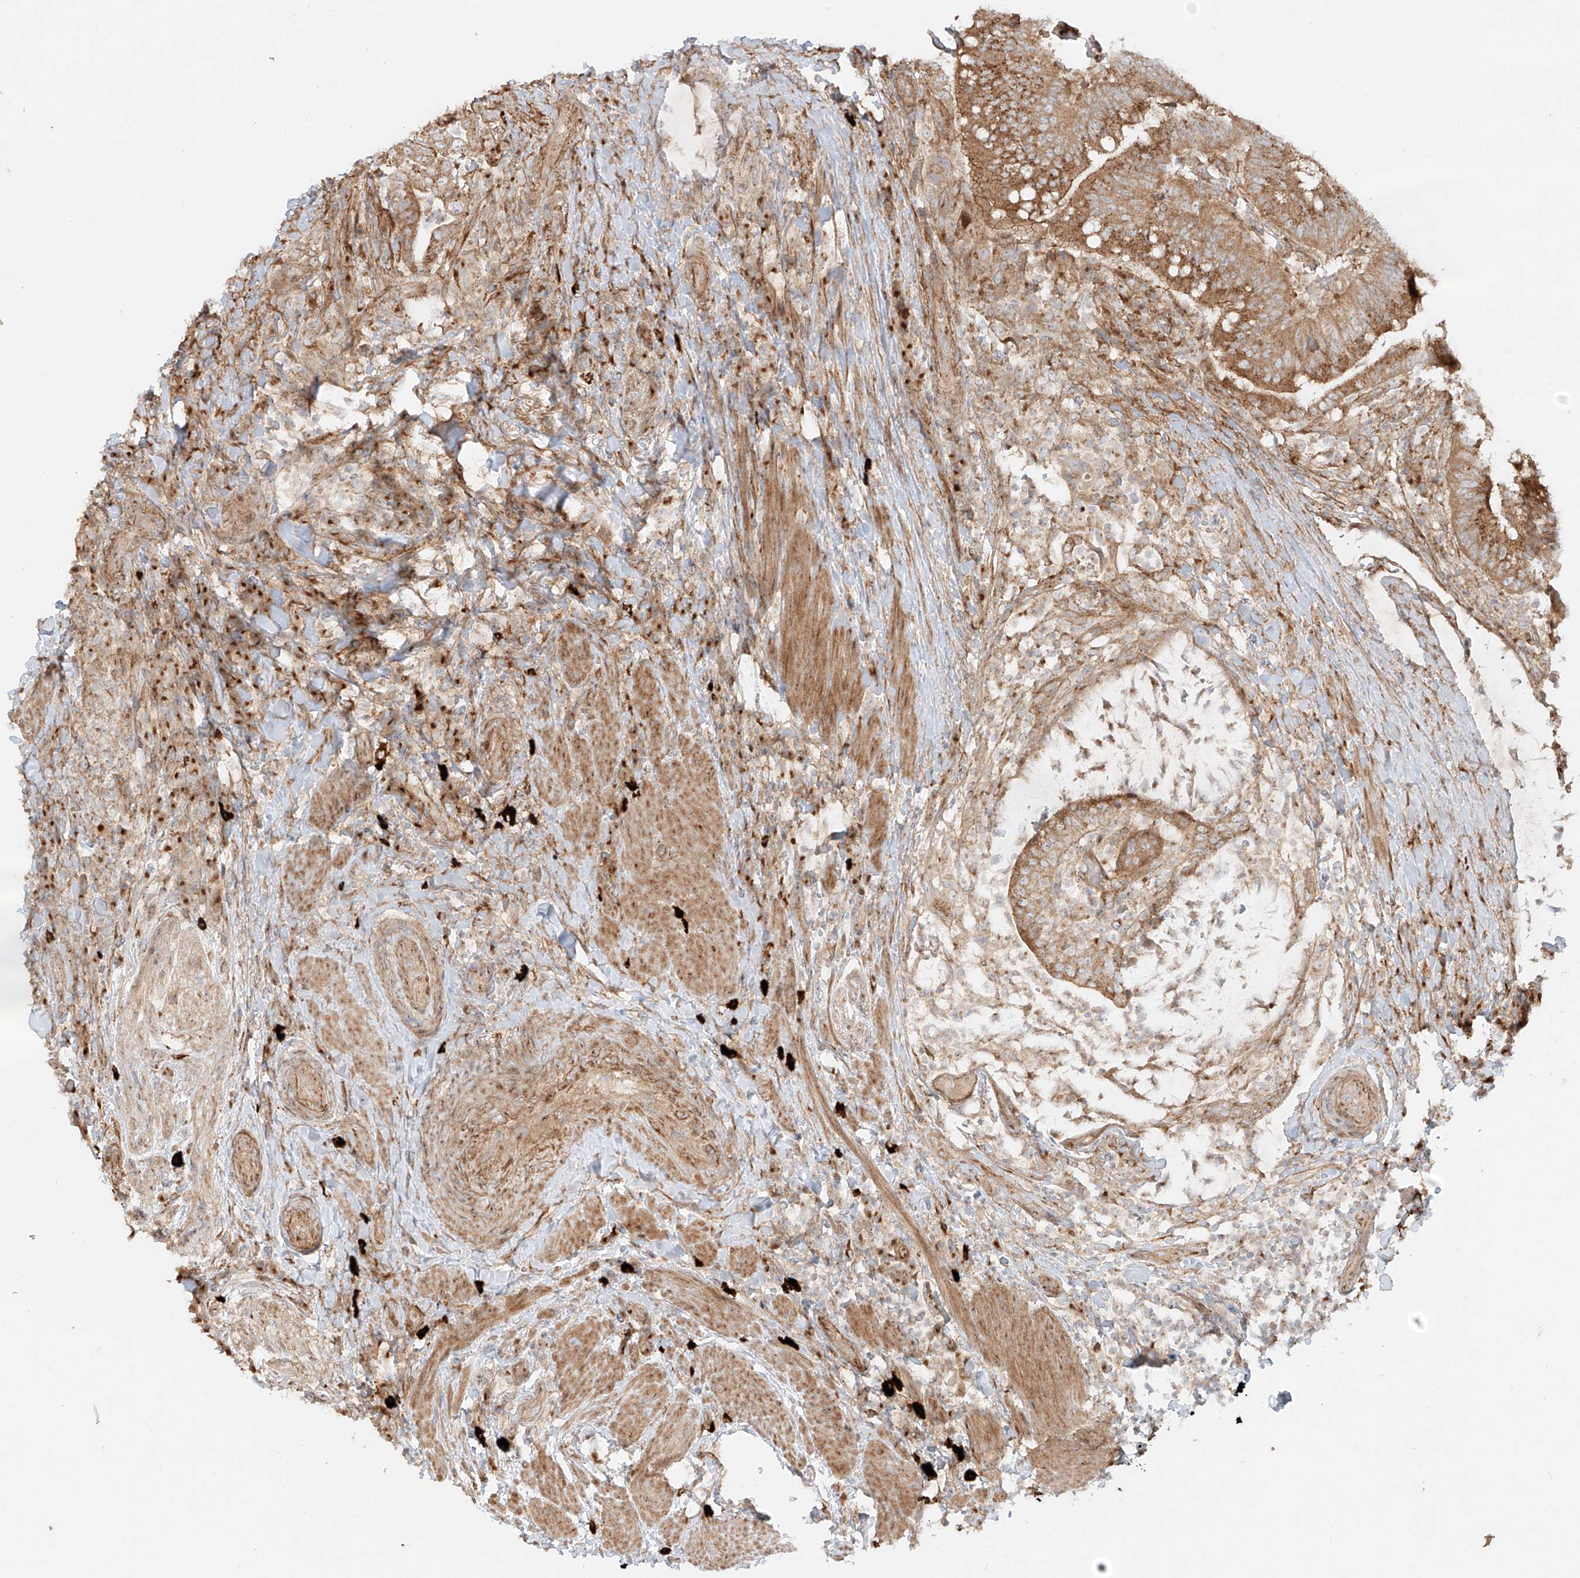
{"staining": {"intensity": "moderate", "quantity": ">75%", "location": "cytoplasmic/membranous"}, "tissue": "colorectal cancer", "cell_type": "Tumor cells", "image_type": "cancer", "snomed": [{"axis": "morphology", "description": "Adenocarcinoma, NOS"}, {"axis": "topography", "description": "Colon"}], "caption": "Immunohistochemical staining of colorectal cancer demonstrates medium levels of moderate cytoplasmic/membranous expression in about >75% of tumor cells.", "gene": "ZNF287", "patient": {"sex": "female", "age": 66}}